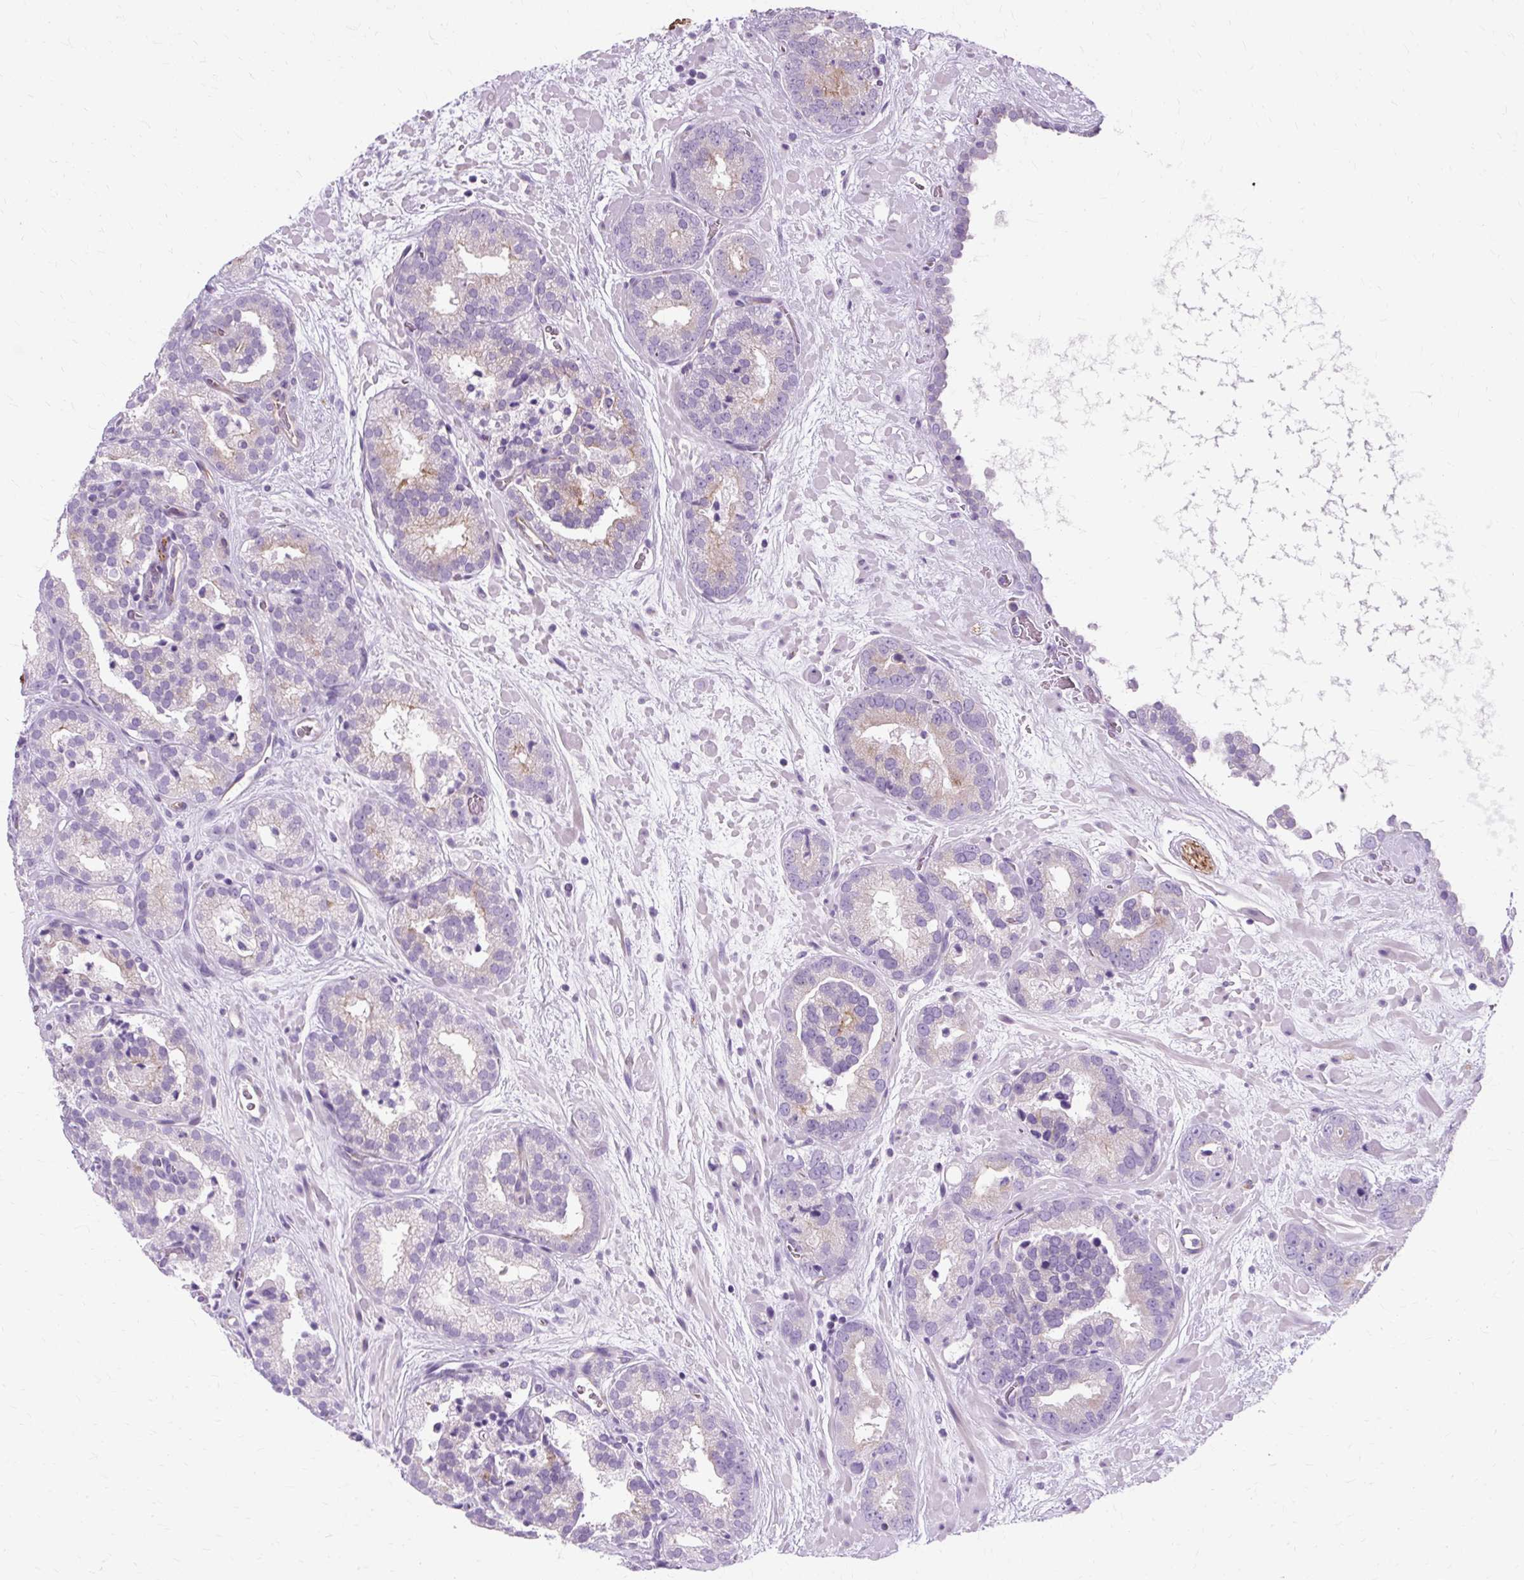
{"staining": {"intensity": "negative", "quantity": "none", "location": "none"}, "tissue": "prostate cancer", "cell_type": "Tumor cells", "image_type": "cancer", "snomed": [{"axis": "morphology", "description": "Adenocarcinoma, High grade"}, {"axis": "topography", "description": "Prostate"}], "caption": "This is a histopathology image of immunohistochemistry (IHC) staining of adenocarcinoma (high-grade) (prostate), which shows no positivity in tumor cells. Nuclei are stained in blue.", "gene": "TMEM89", "patient": {"sex": "male", "age": 66}}